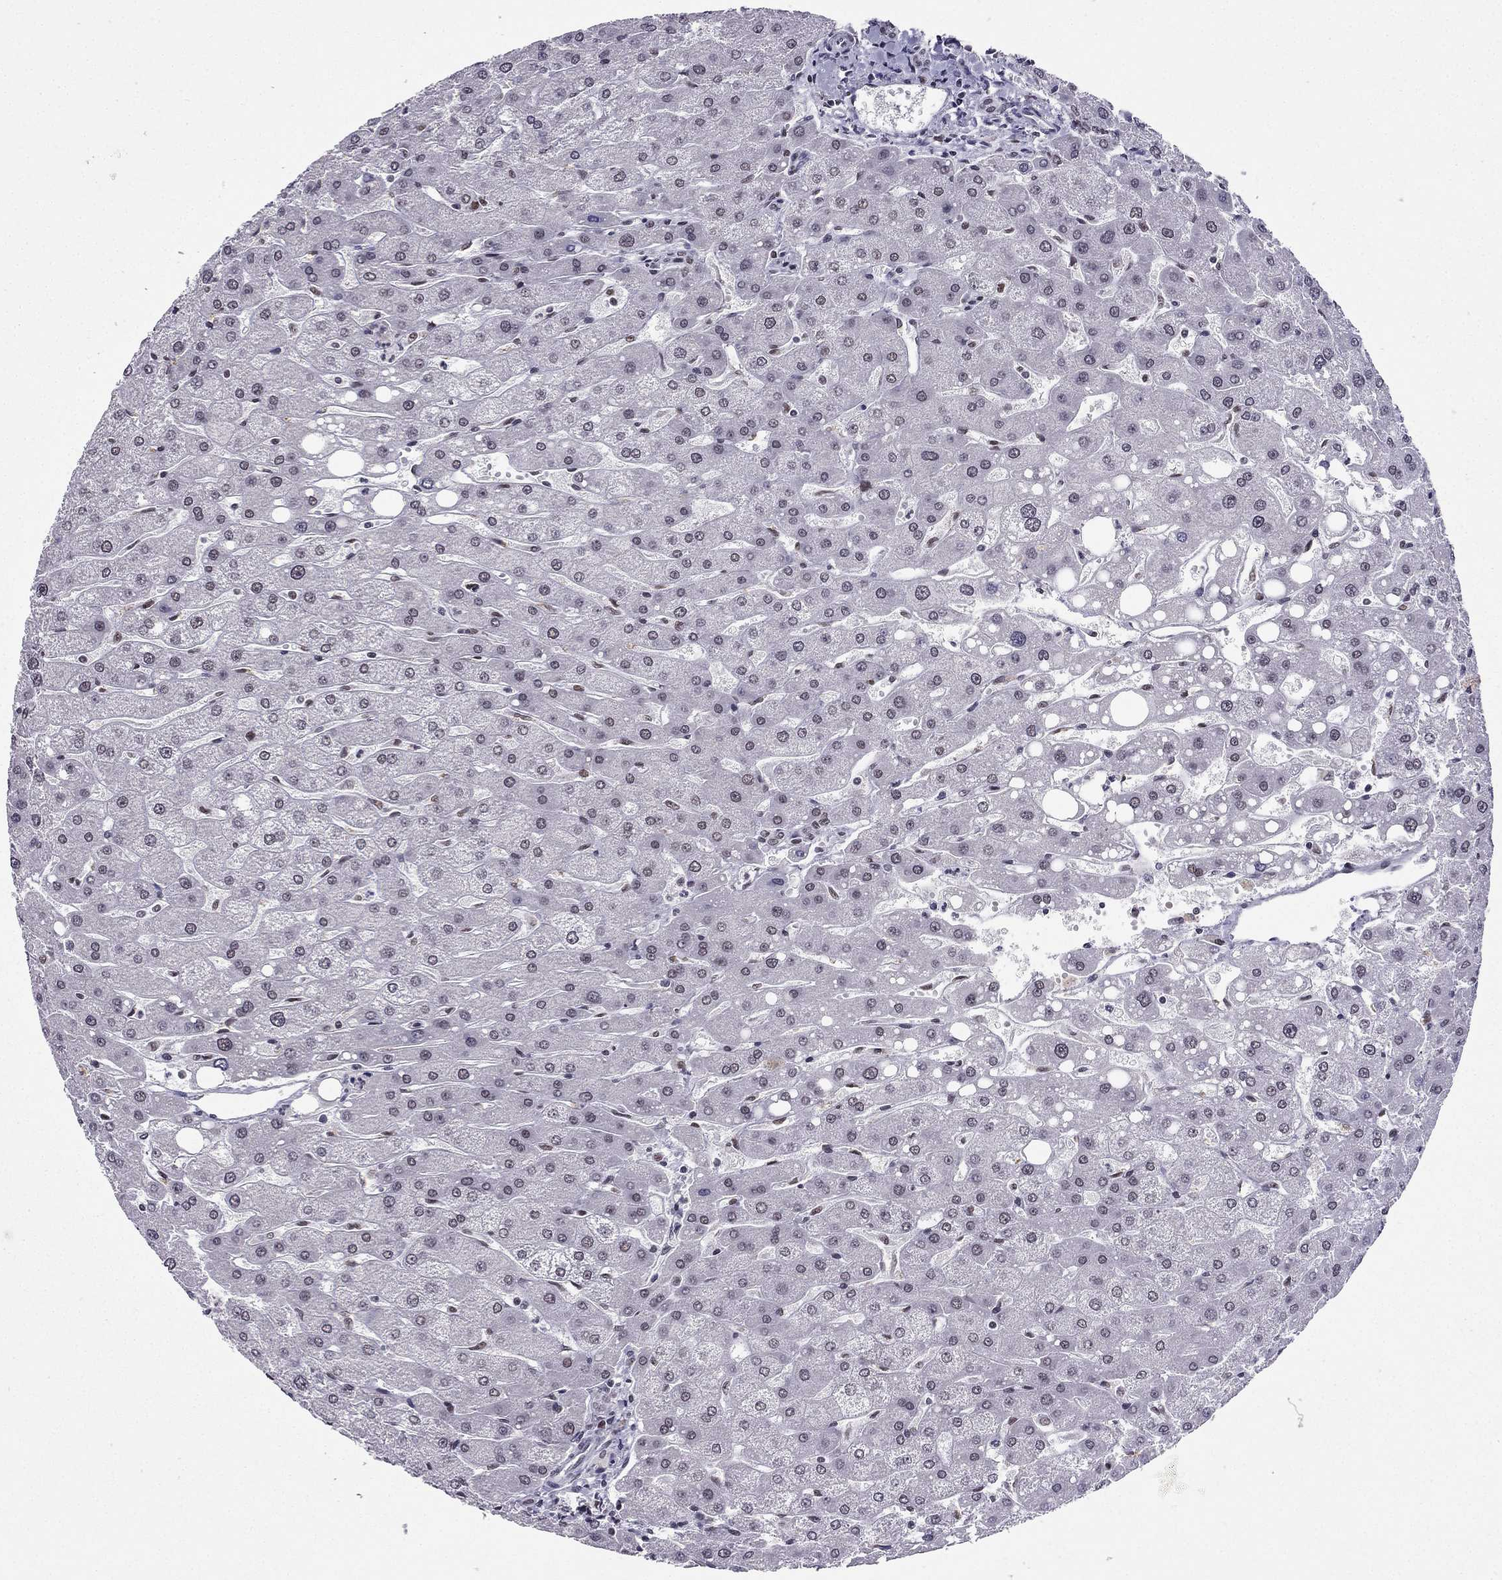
{"staining": {"intensity": "weak", "quantity": "<25%", "location": "nuclear"}, "tissue": "liver", "cell_type": "Cholangiocytes", "image_type": "normal", "snomed": [{"axis": "morphology", "description": "Normal tissue, NOS"}, {"axis": "topography", "description": "Liver"}], "caption": "An immunohistochemistry (IHC) photomicrograph of normal liver is shown. There is no staining in cholangiocytes of liver.", "gene": "ZNF420", "patient": {"sex": "male", "age": 67}}